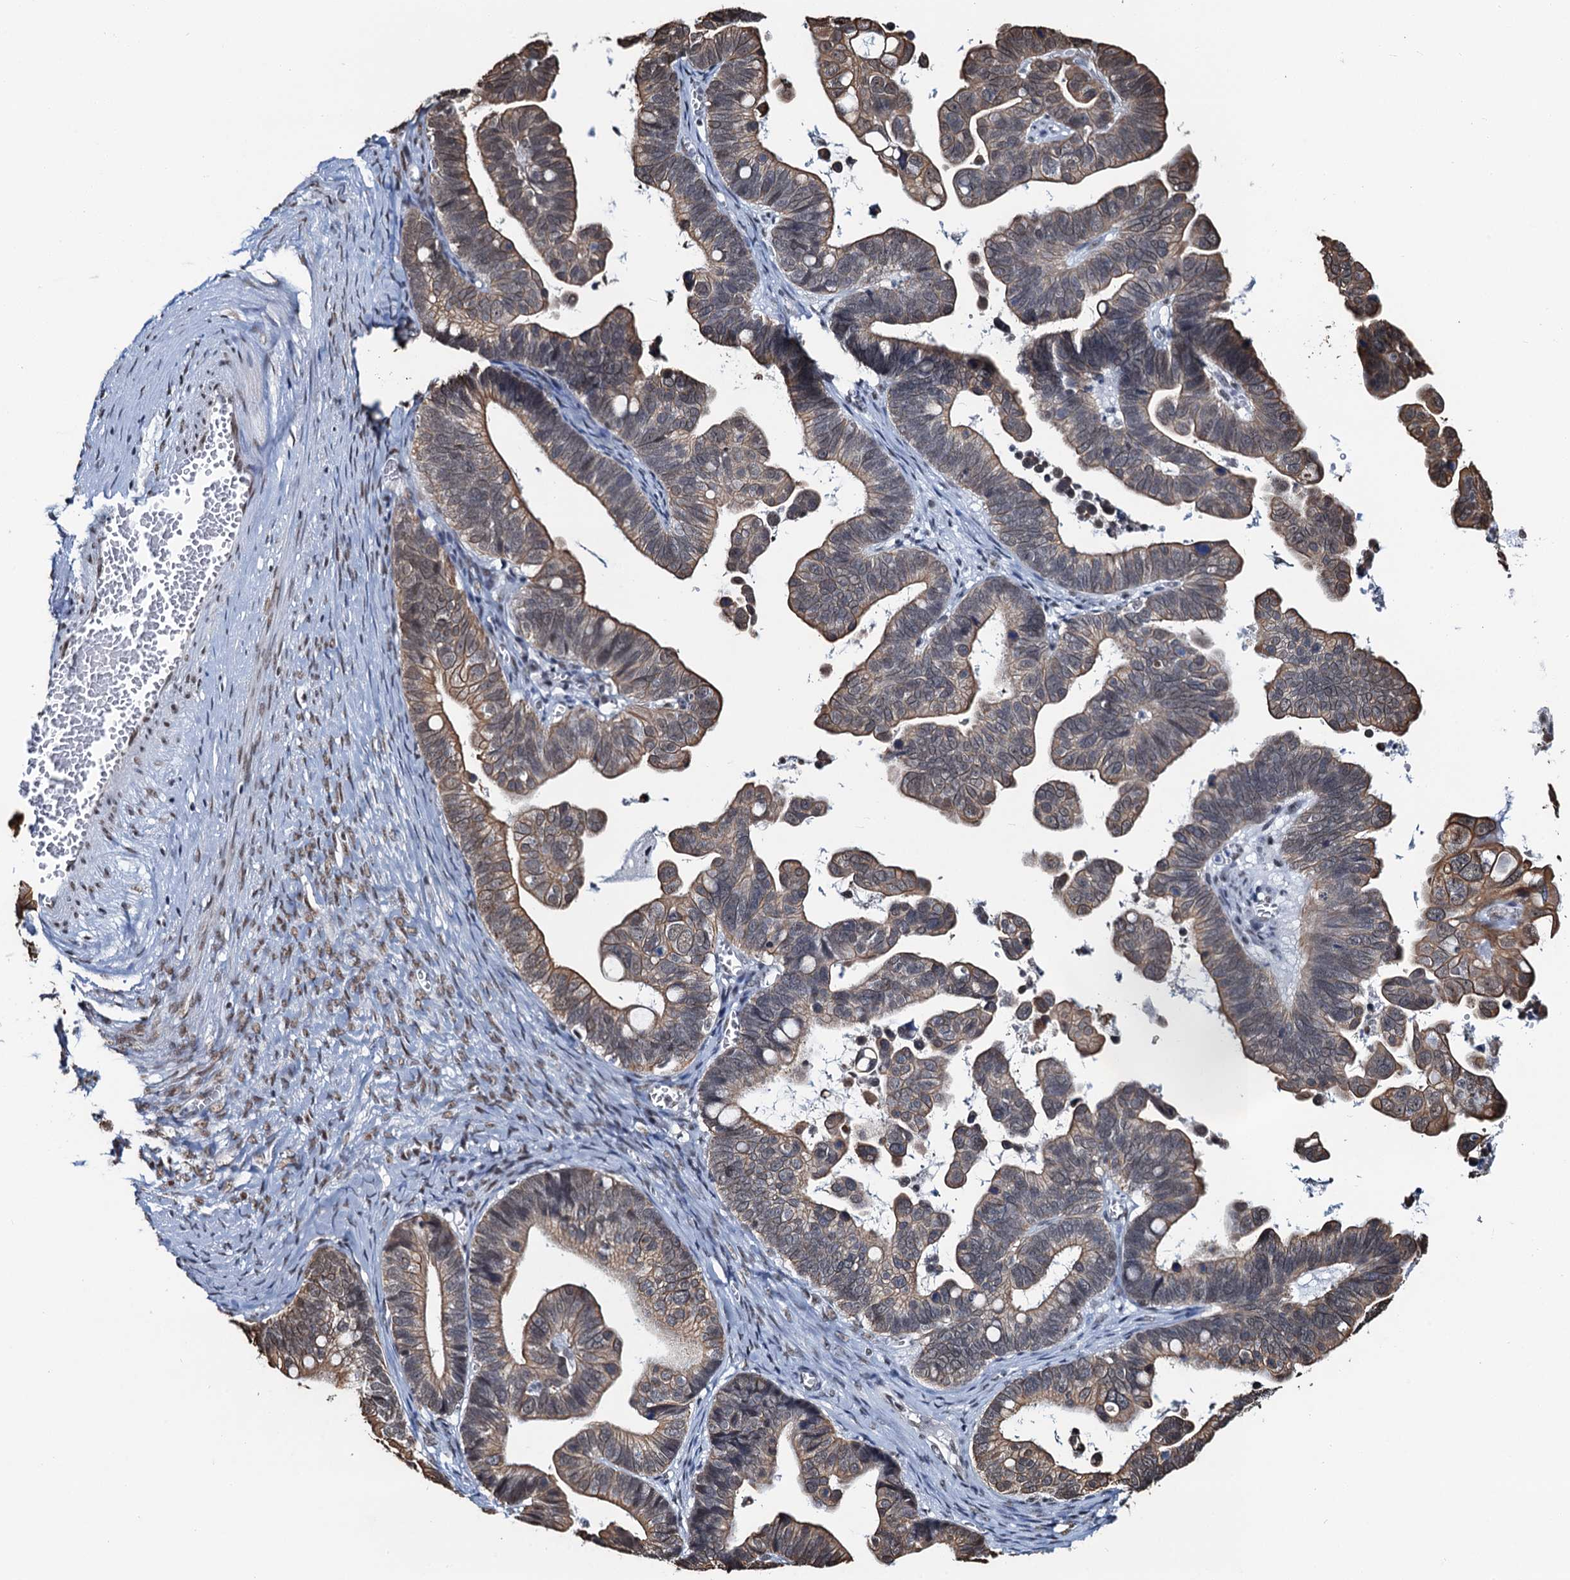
{"staining": {"intensity": "weak", "quantity": "25%-75%", "location": "cytoplasmic/membranous"}, "tissue": "ovarian cancer", "cell_type": "Tumor cells", "image_type": "cancer", "snomed": [{"axis": "morphology", "description": "Cystadenocarcinoma, serous, NOS"}, {"axis": "topography", "description": "Ovary"}], "caption": "Brown immunohistochemical staining in human ovarian serous cystadenocarcinoma shows weak cytoplasmic/membranous staining in about 25%-75% of tumor cells. (Brightfield microscopy of DAB IHC at high magnification).", "gene": "ZNF609", "patient": {"sex": "female", "age": 56}}